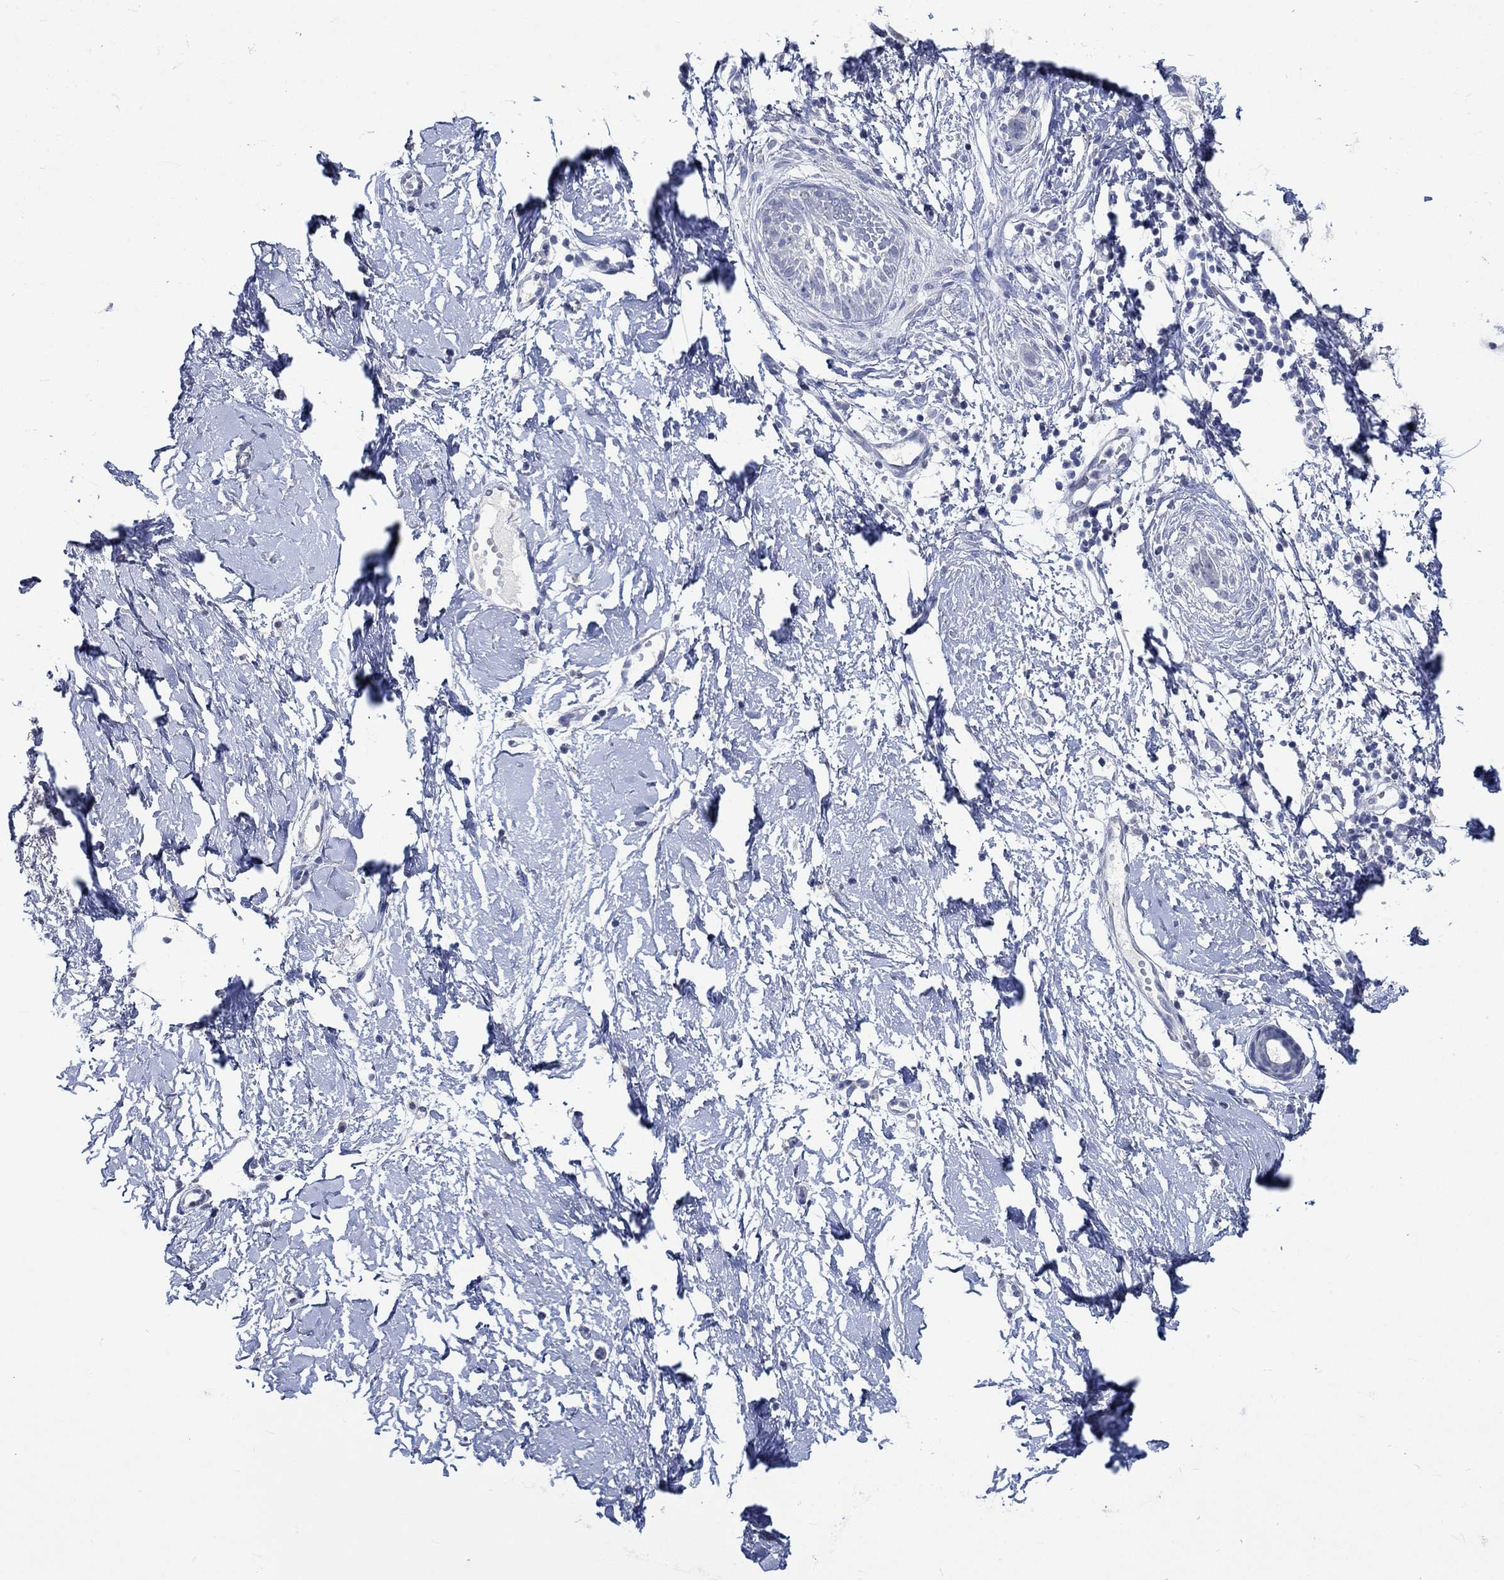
{"staining": {"intensity": "negative", "quantity": "none", "location": "none"}, "tissue": "skin cancer", "cell_type": "Tumor cells", "image_type": "cancer", "snomed": [{"axis": "morphology", "description": "Normal tissue, NOS"}, {"axis": "morphology", "description": "Basal cell carcinoma"}, {"axis": "topography", "description": "Skin"}], "caption": "Immunohistochemical staining of human skin basal cell carcinoma demonstrates no significant positivity in tumor cells.", "gene": "C4orf47", "patient": {"sex": "male", "age": 84}}